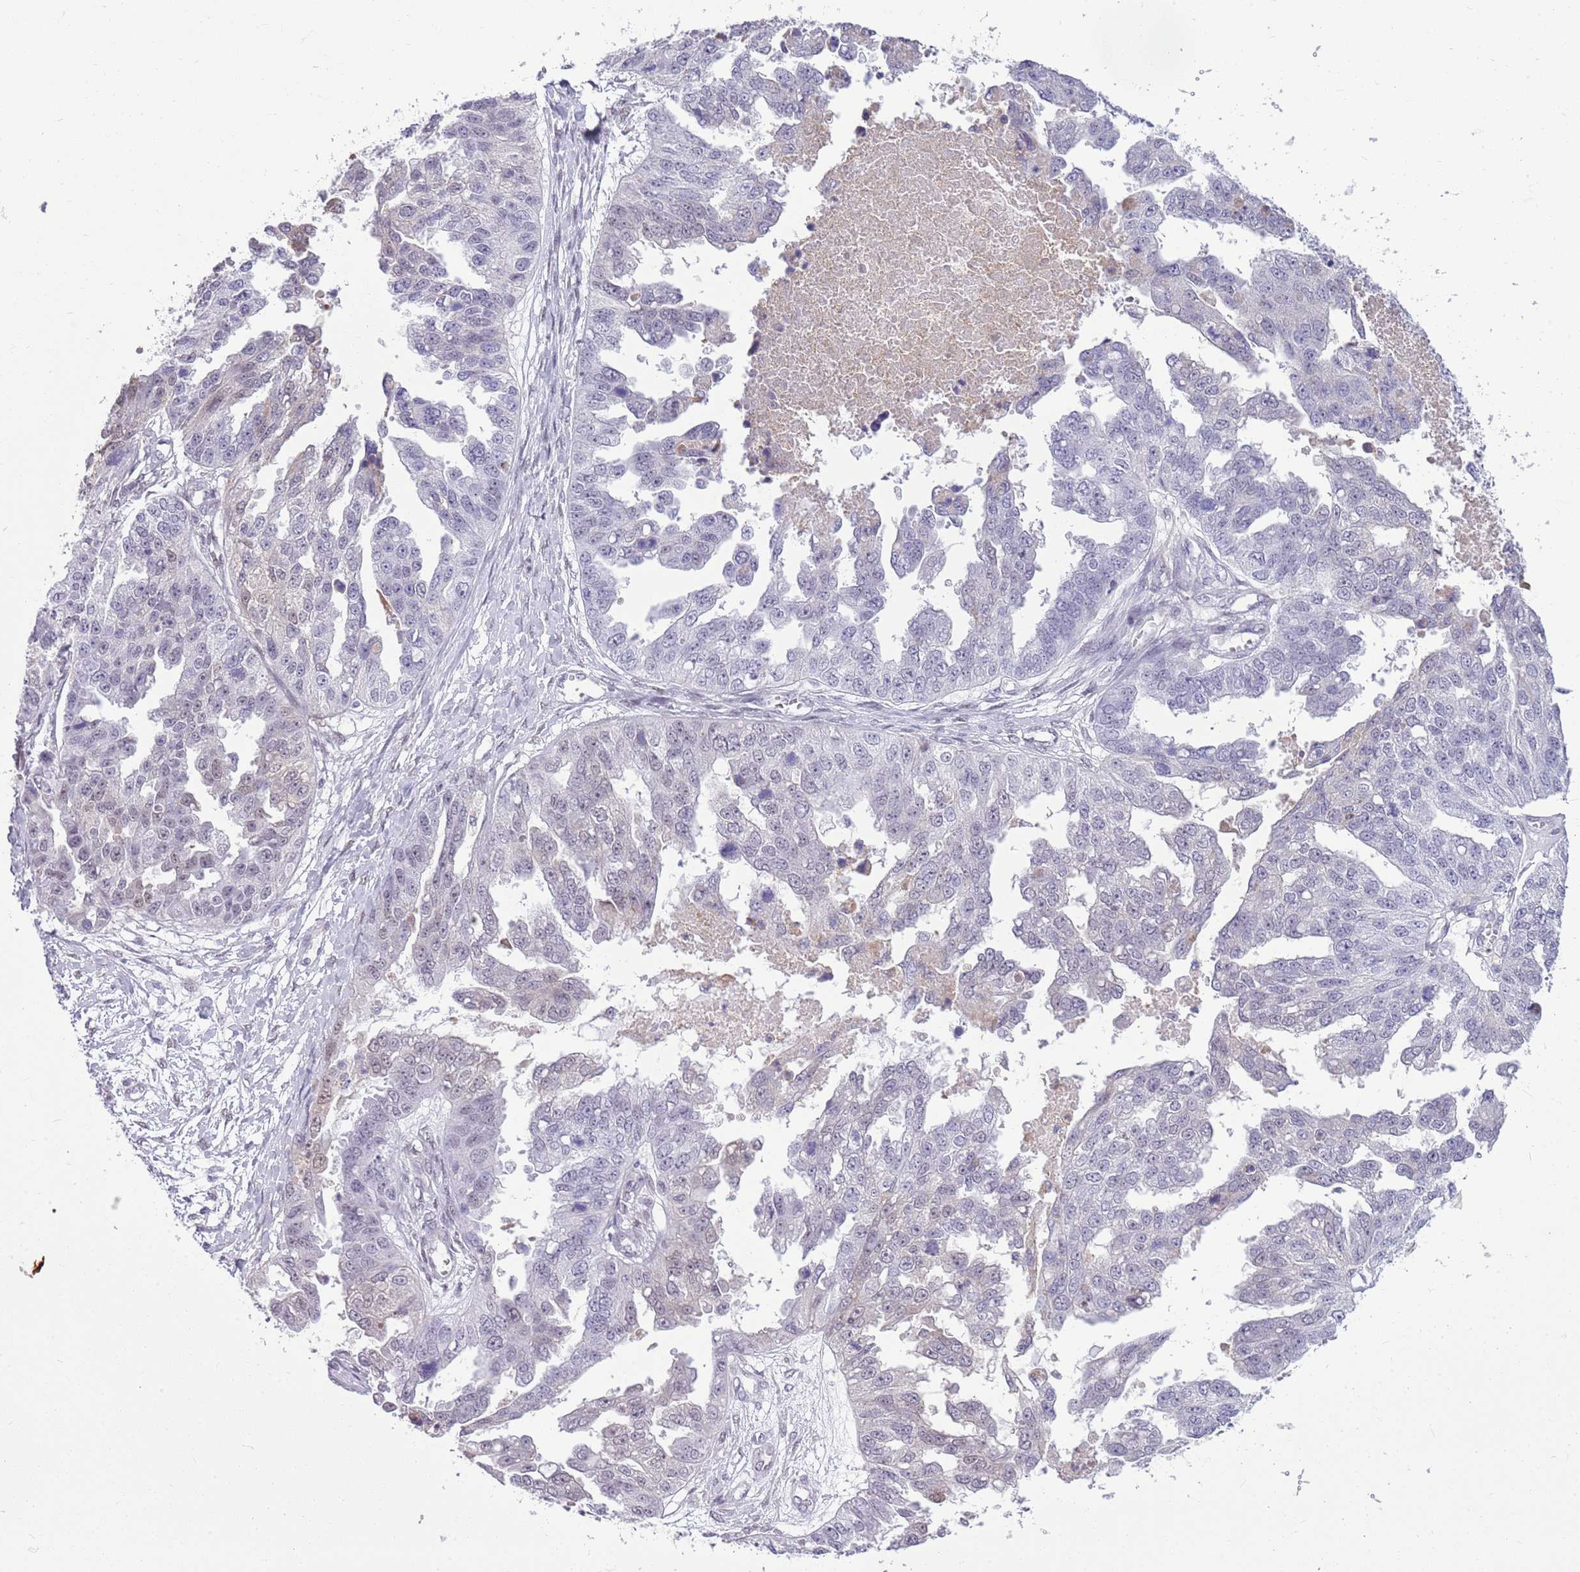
{"staining": {"intensity": "negative", "quantity": "none", "location": "none"}, "tissue": "ovarian cancer", "cell_type": "Tumor cells", "image_type": "cancer", "snomed": [{"axis": "morphology", "description": "Cystadenocarcinoma, serous, NOS"}, {"axis": "topography", "description": "Ovary"}], "caption": "This is an IHC photomicrograph of ovarian cancer. There is no expression in tumor cells.", "gene": "DHX32", "patient": {"sex": "female", "age": 58}}